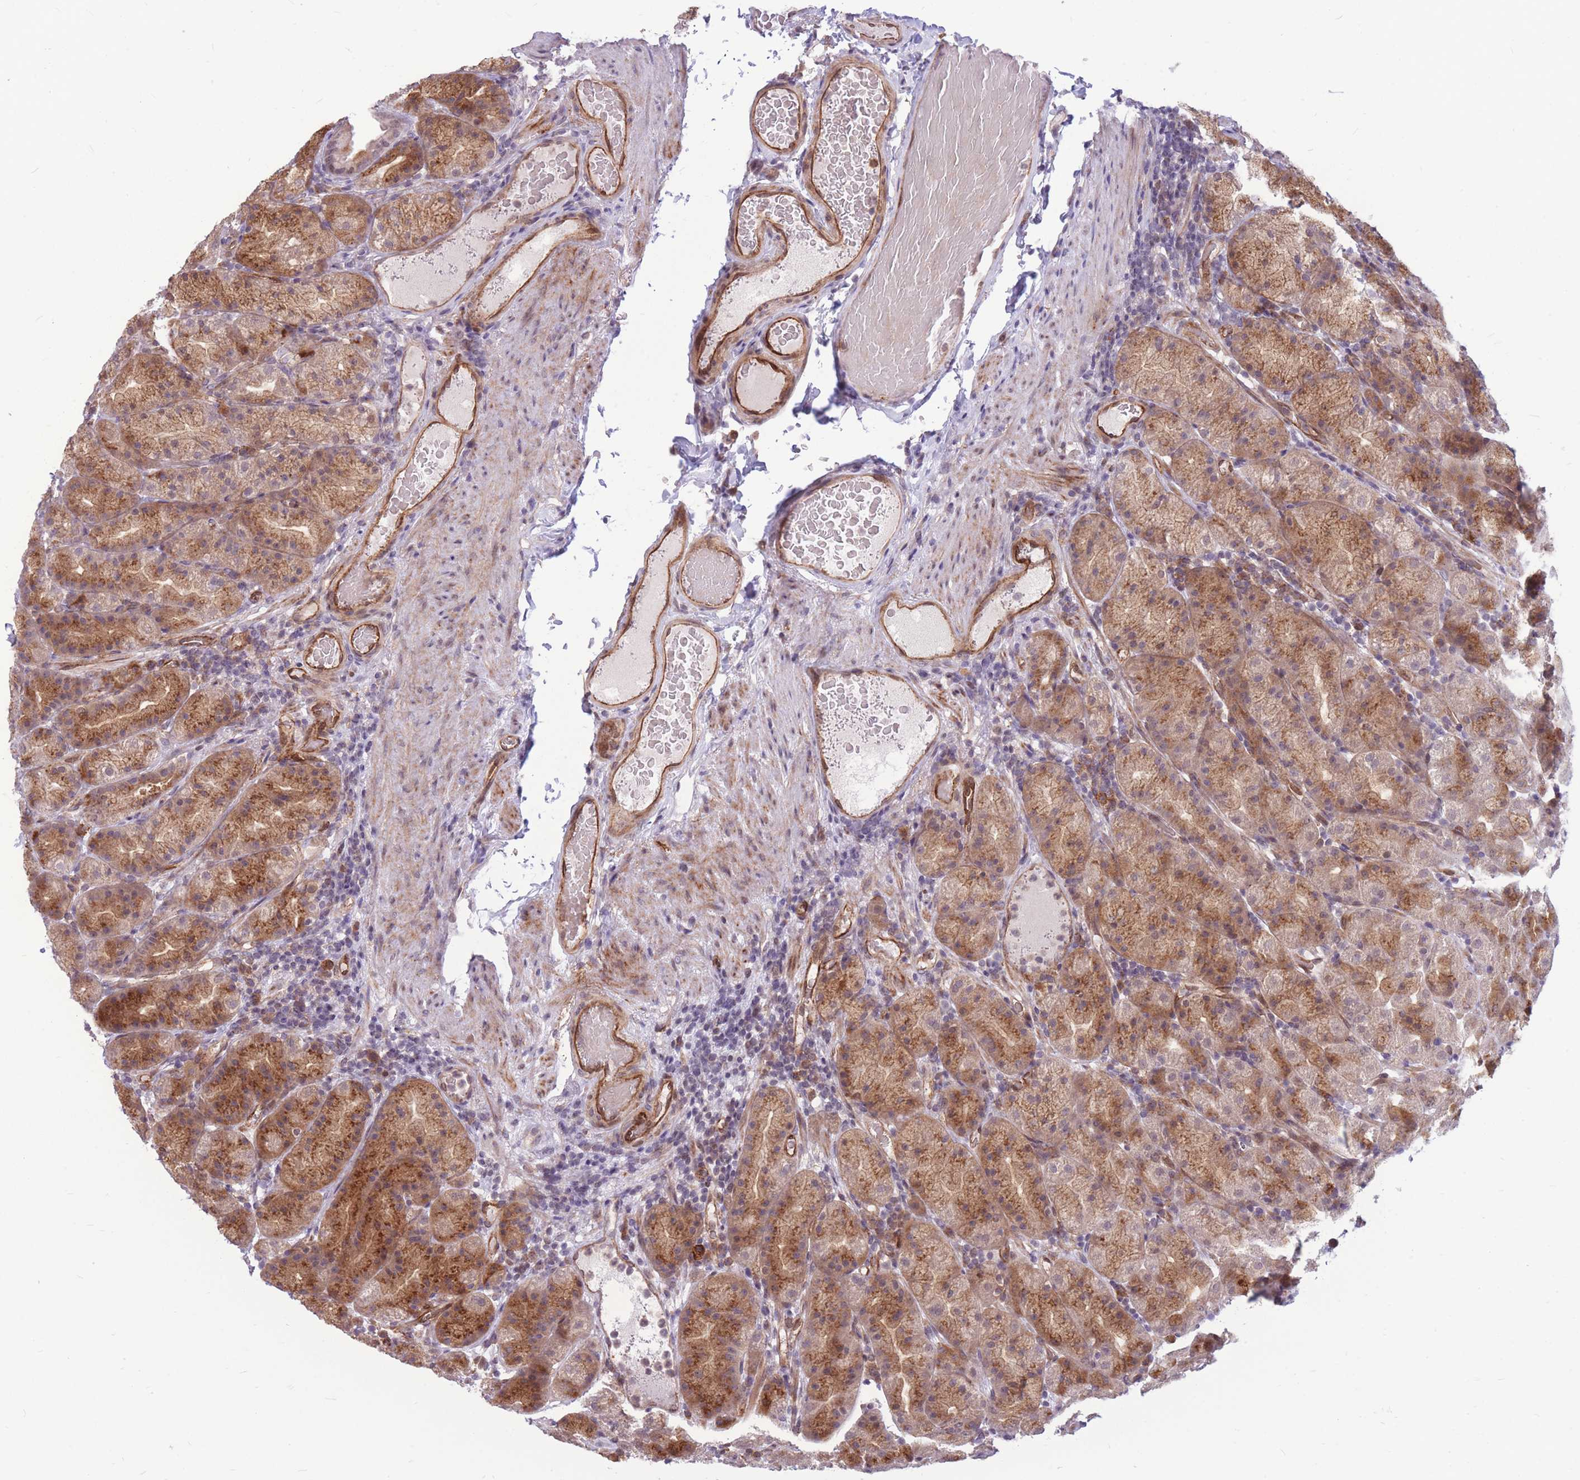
{"staining": {"intensity": "moderate", "quantity": ">75%", "location": "cytoplasmic/membranous,nuclear"}, "tissue": "stomach", "cell_type": "Glandular cells", "image_type": "normal", "snomed": [{"axis": "morphology", "description": "Normal tissue, NOS"}, {"axis": "topography", "description": "Stomach, upper"}, {"axis": "topography", "description": "Stomach"}], "caption": "Moderate cytoplasmic/membranous,nuclear expression is identified in approximately >75% of glandular cells in benign stomach. (DAB IHC, brown staining for protein, blue staining for nuclei).", "gene": "TCF20", "patient": {"sex": "male", "age": 68}}